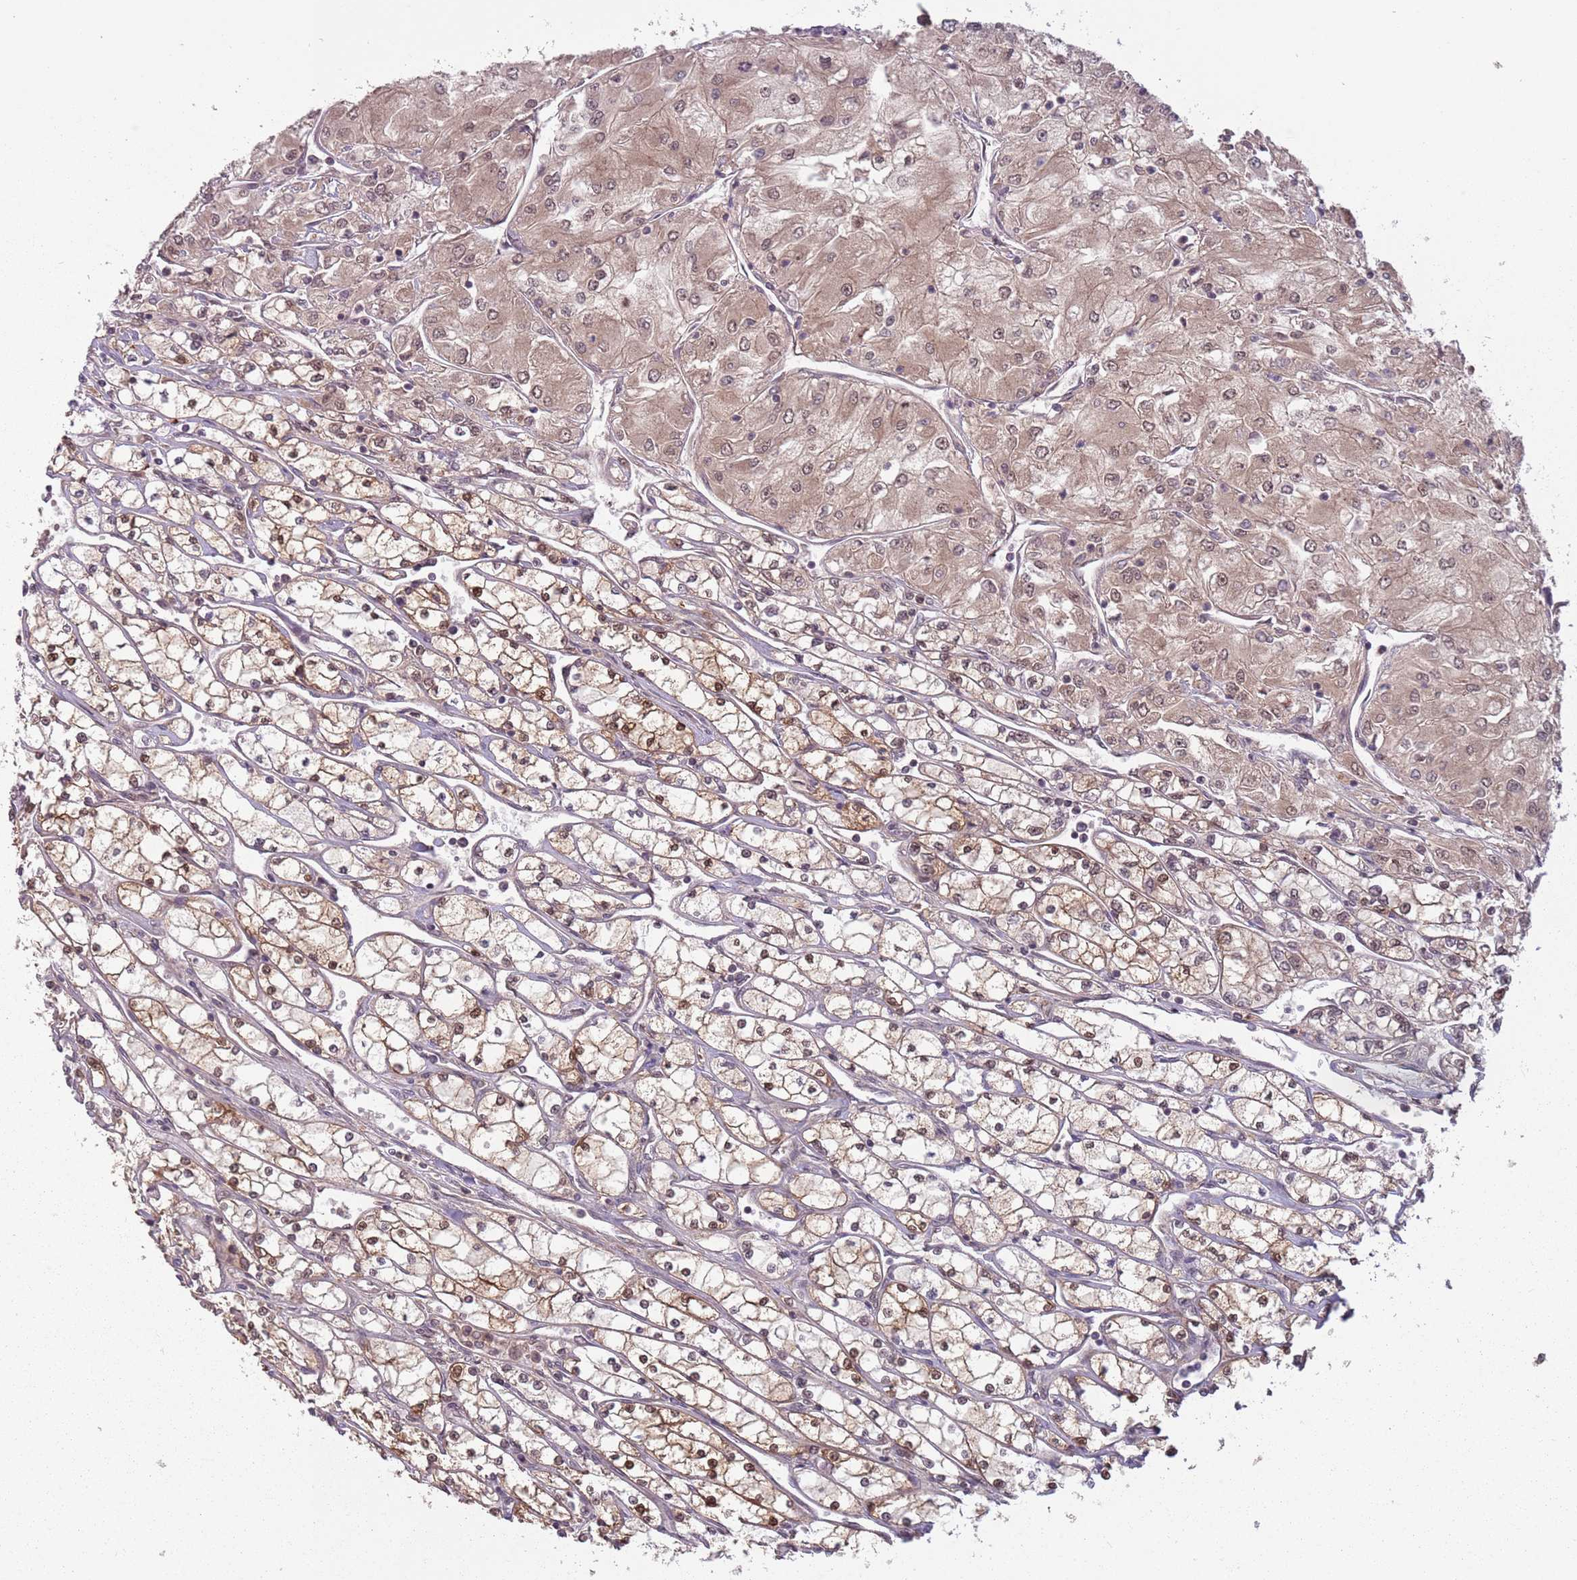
{"staining": {"intensity": "weak", "quantity": ">75%", "location": "cytoplasmic/membranous,nuclear"}, "tissue": "renal cancer", "cell_type": "Tumor cells", "image_type": "cancer", "snomed": [{"axis": "morphology", "description": "Adenocarcinoma, NOS"}, {"axis": "topography", "description": "Kidney"}], "caption": "Protein expression analysis of human renal cancer (adenocarcinoma) reveals weak cytoplasmic/membranous and nuclear expression in approximately >75% of tumor cells. Using DAB (brown) and hematoxylin (blue) stains, captured at high magnification using brightfield microscopy.", "gene": "ADAMTS3", "patient": {"sex": "male", "age": 80}}